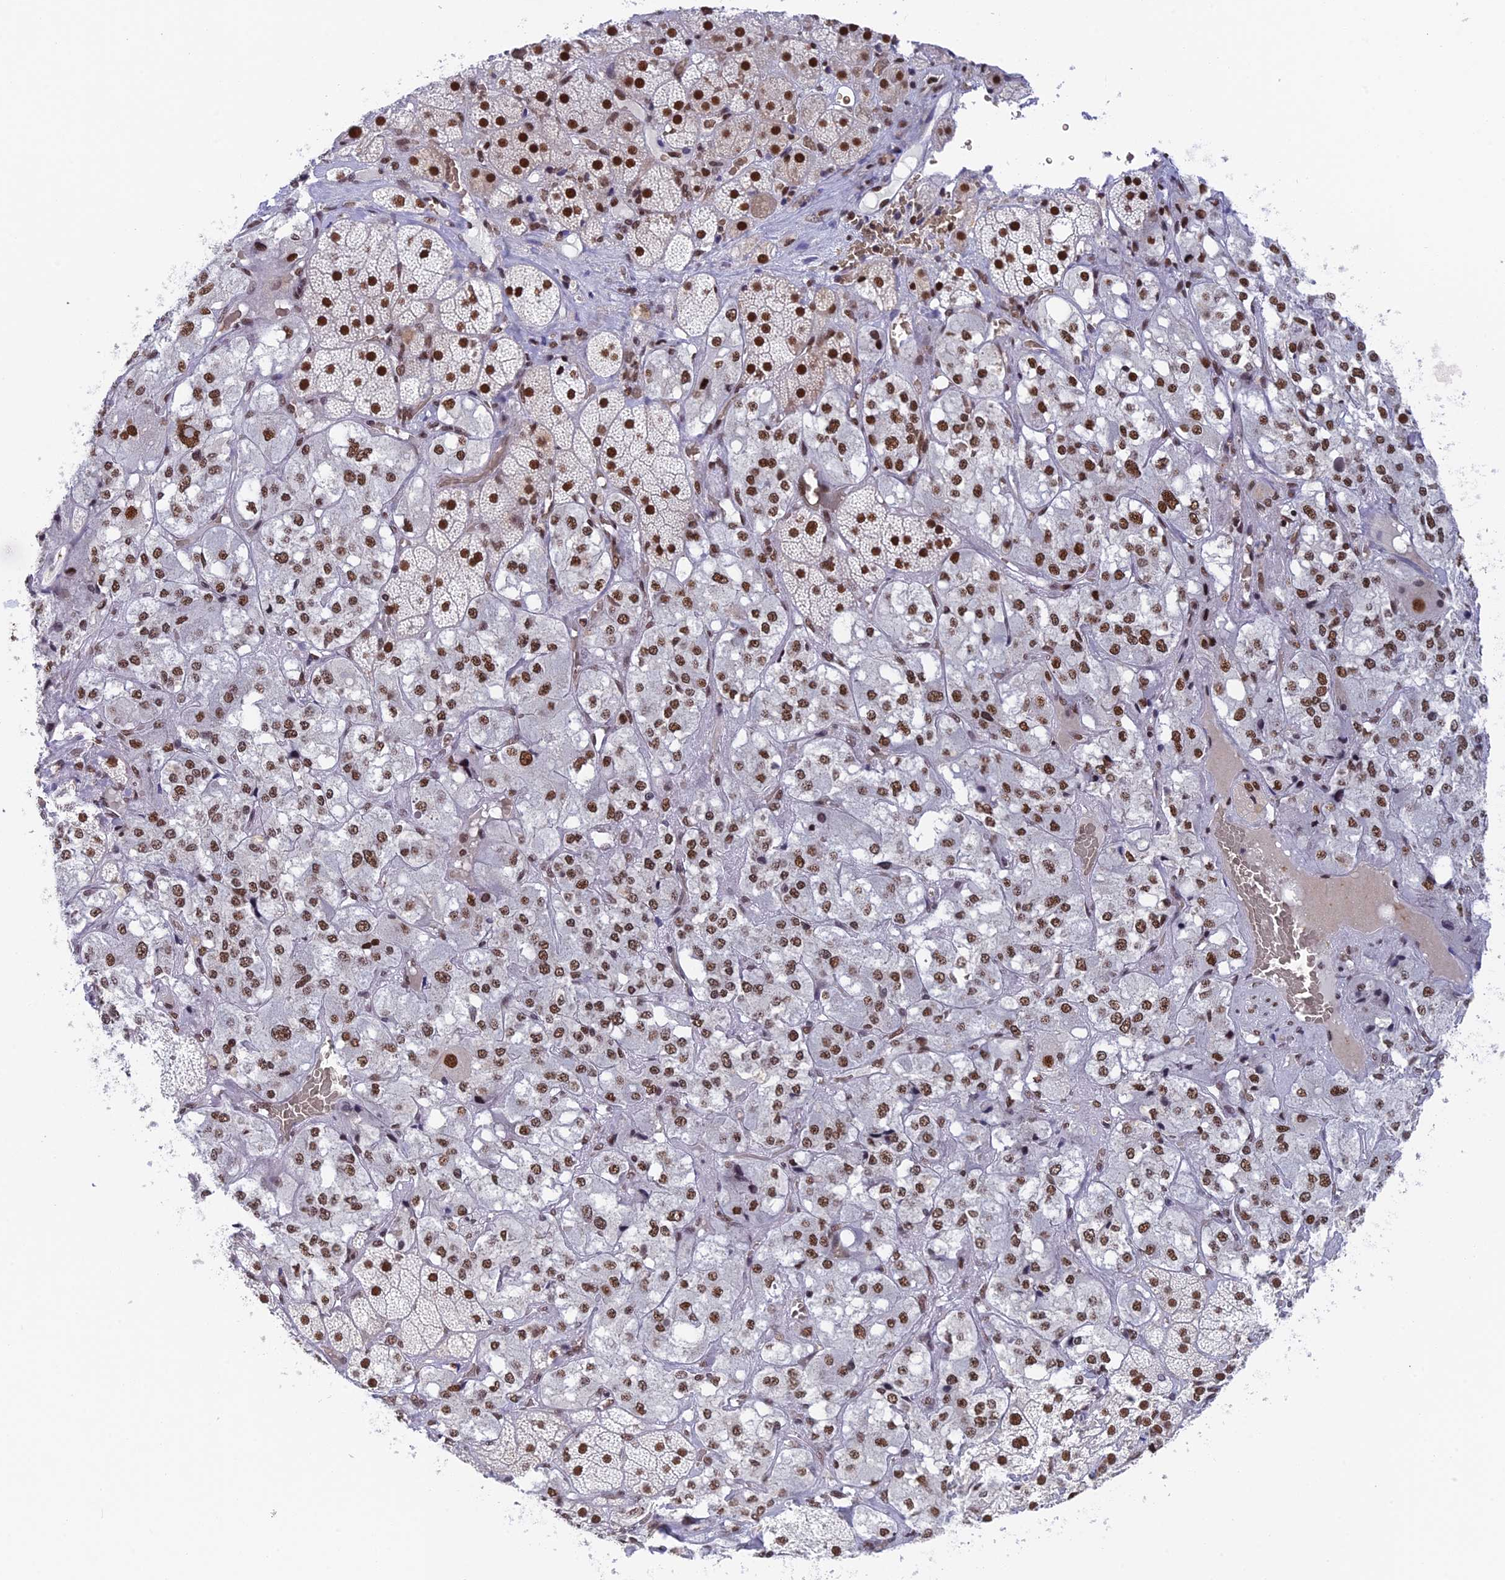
{"staining": {"intensity": "strong", "quantity": ">75%", "location": "nuclear"}, "tissue": "adrenal gland", "cell_type": "Glandular cells", "image_type": "normal", "snomed": [{"axis": "morphology", "description": "Normal tissue, NOS"}, {"axis": "topography", "description": "Adrenal gland"}], "caption": "Protein expression analysis of benign adrenal gland displays strong nuclear positivity in approximately >75% of glandular cells.", "gene": "EEF1AKMT3", "patient": {"sex": "male", "age": 57}}